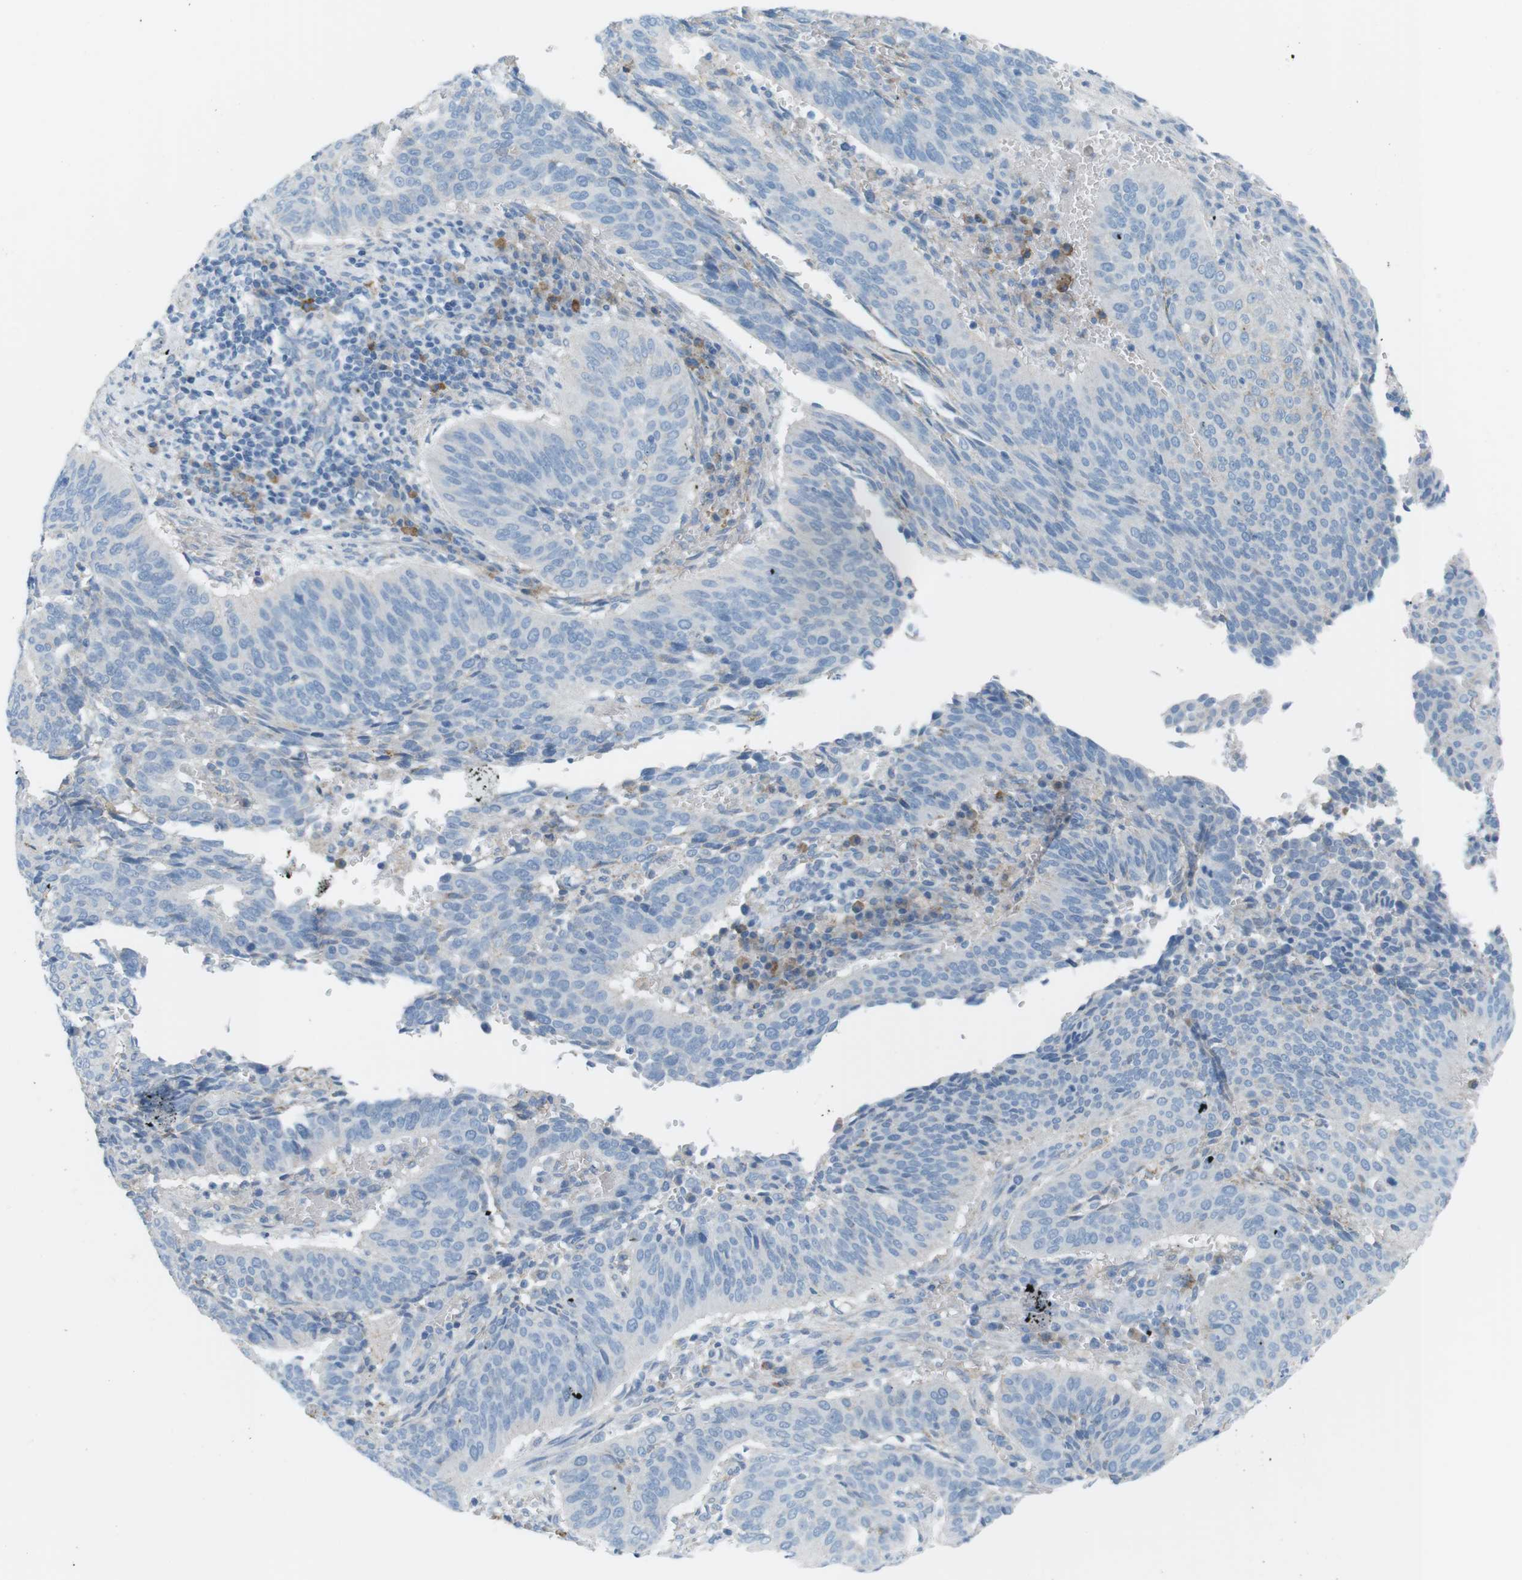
{"staining": {"intensity": "negative", "quantity": "none", "location": "none"}, "tissue": "cervical cancer", "cell_type": "Tumor cells", "image_type": "cancer", "snomed": [{"axis": "morphology", "description": "Normal tissue, NOS"}, {"axis": "morphology", "description": "Squamous cell carcinoma, NOS"}, {"axis": "topography", "description": "Cervix"}], "caption": "The immunohistochemistry (IHC) micrograph has no significant staining in tumor cells of cervical squamous cell carcinoma tissue. The staining was performed using DAB to visualize the protein expression in brown, while the nuclei were stained in blue with hematoxylin (Magnification: 20x).", "gene": "VAMP1", "patient": {"sex": "female", "age": 39}}